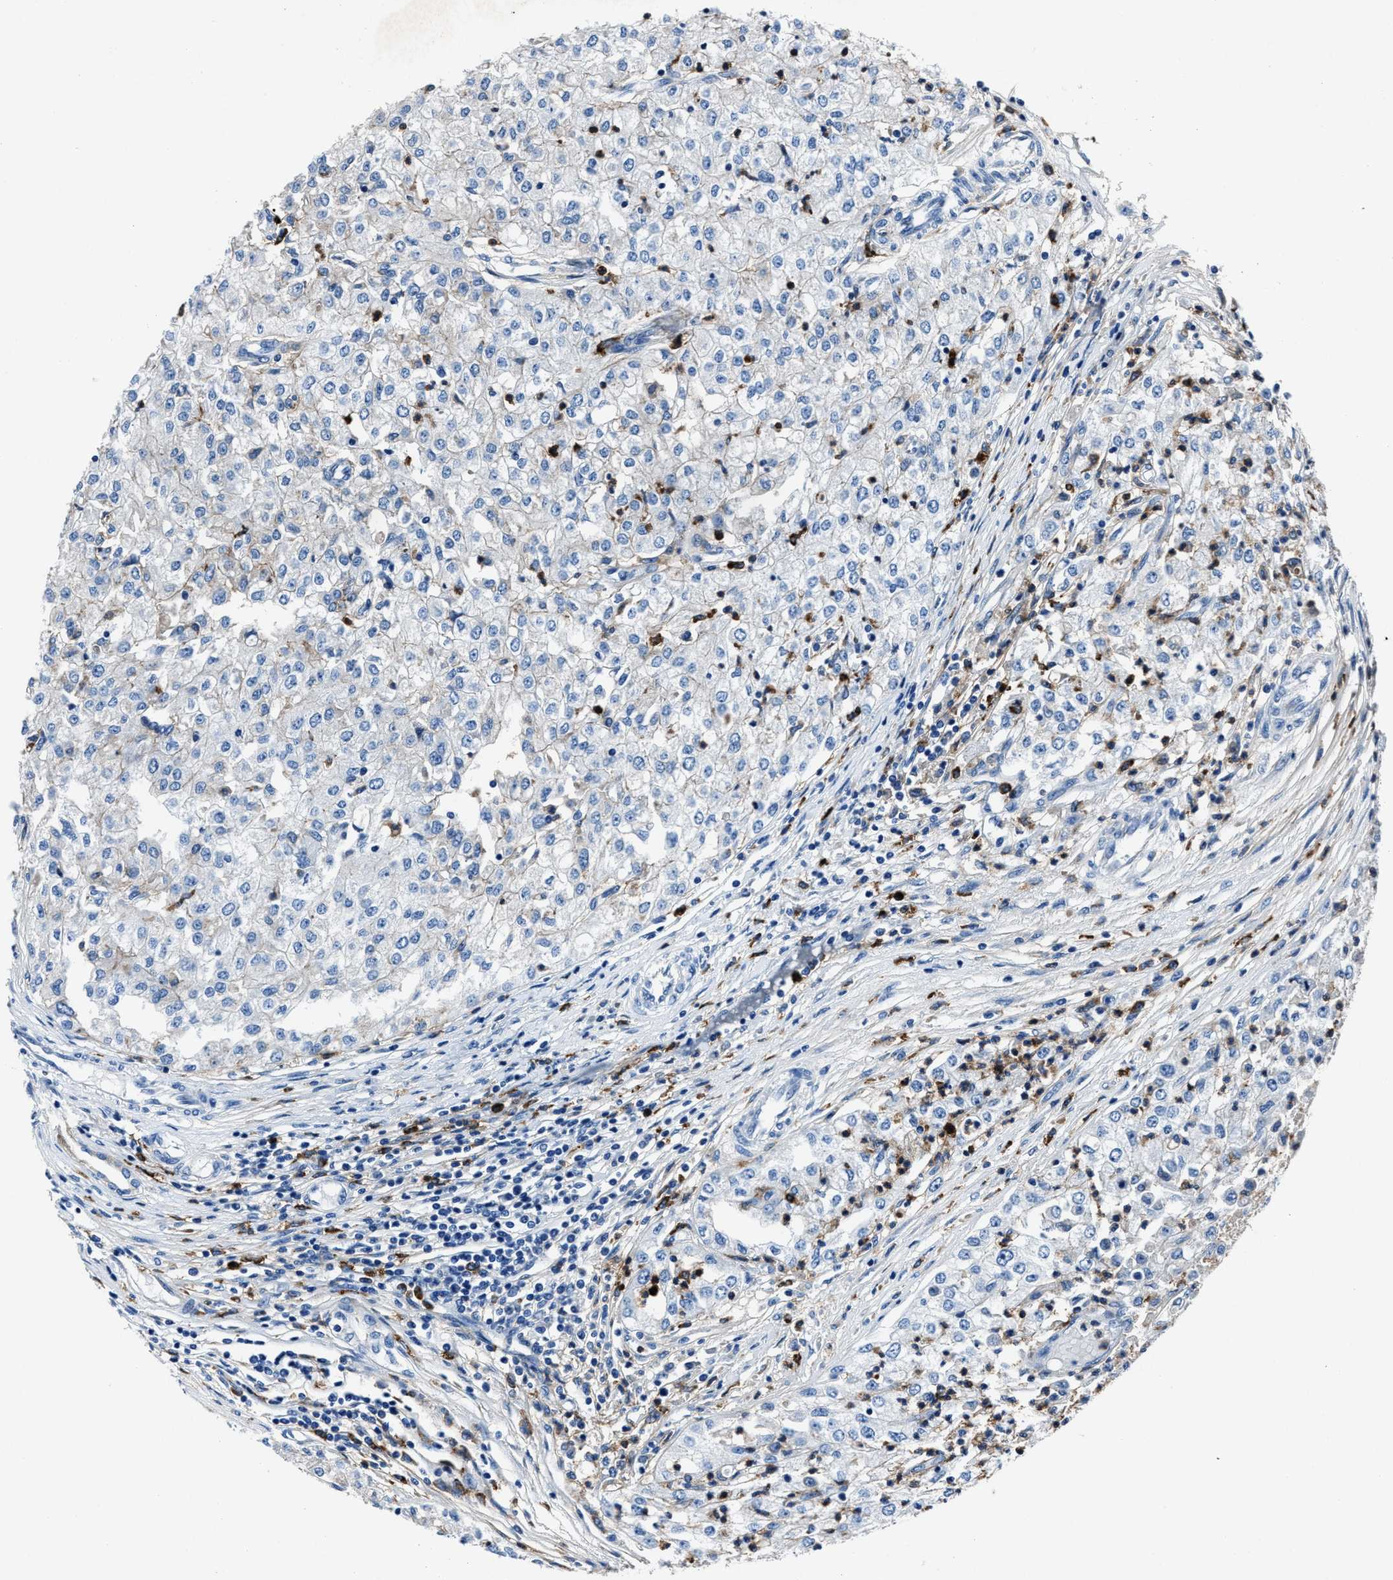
{"staining": {"intensity": "negative", "quantity": "none", "location": "none"}, "tissue": "renal cancer", "cell_type": "Tumor cells", "image_type": "cancer", "snomed": [{"axis": "morphology", "description": "Adenocarcinoma, NOS"}, {"axis": "topography", "description": "Kidney"}], "caption": "DAB immunohistochemical staining of human renal adenocarcinoma displays no significant expression in tumor cells. (DAB (3,3'-diaminobenzidine) IHC, high magnification).", "gene": "FGL2", "patient": {"sex": "female", "age": 54}}